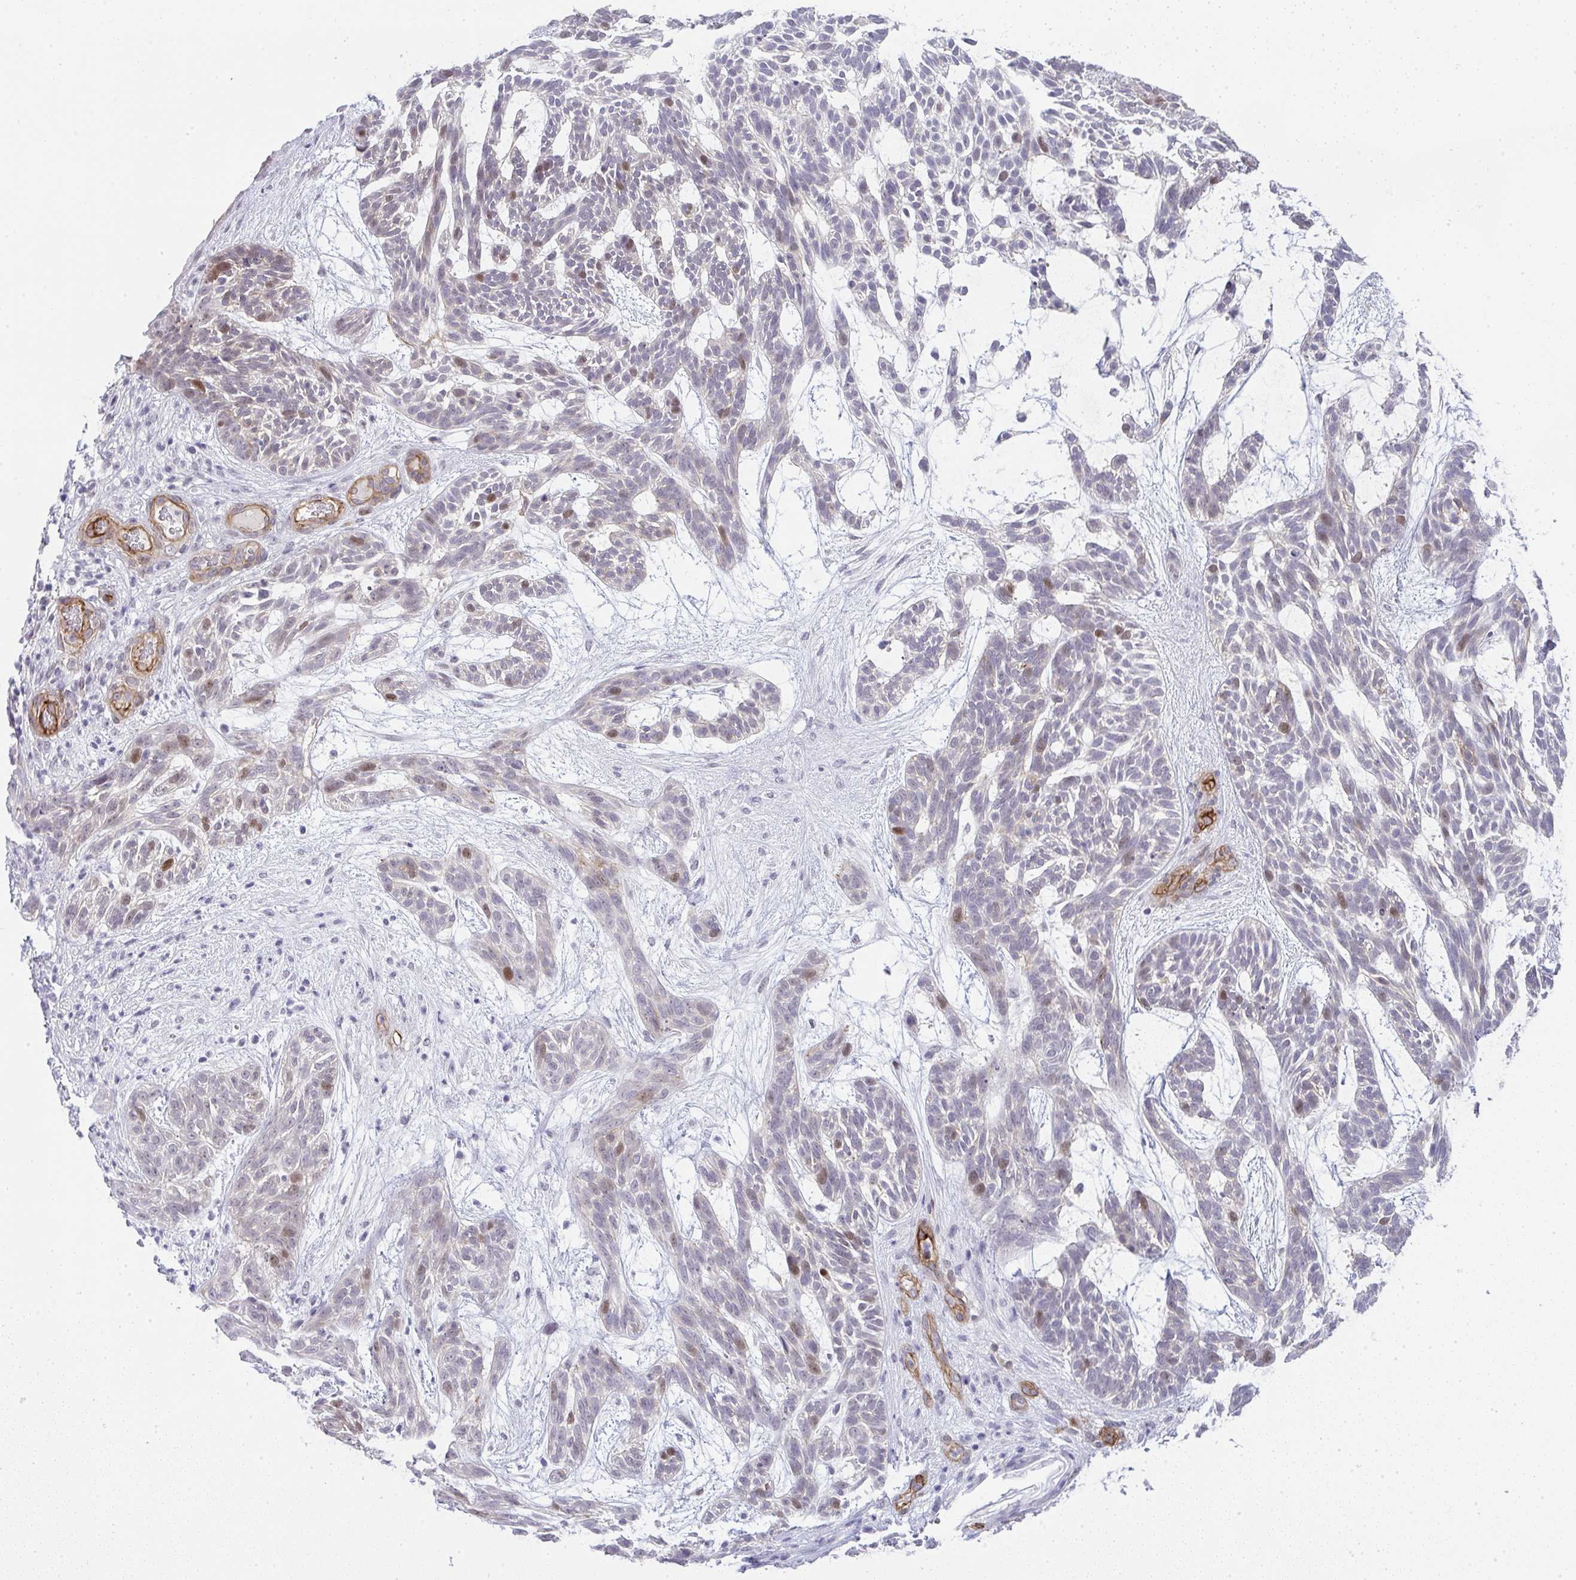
{"staining": {"intensity": "moderate", "quantity": "<25%", "location": "nuclear"}, "tissue": "skin cancer", "cell_type": "Tumor cells", "image_type": "cancer", "snomed": [{"axis": "morphology", "description": "Basal cell carcinoma"}, {"axis": "topography", "description": "Skin"}, {"axis": "topography", "description": "Skin, foot"}], "caption": "Skin cancer (basal cell carcinoma) stained with a brown dye reveals moderate nuclear positive staining in approximately <25% of tumor cells.", "gene": "UBE2S", "patient": {"sex": "female", "age": 77}}